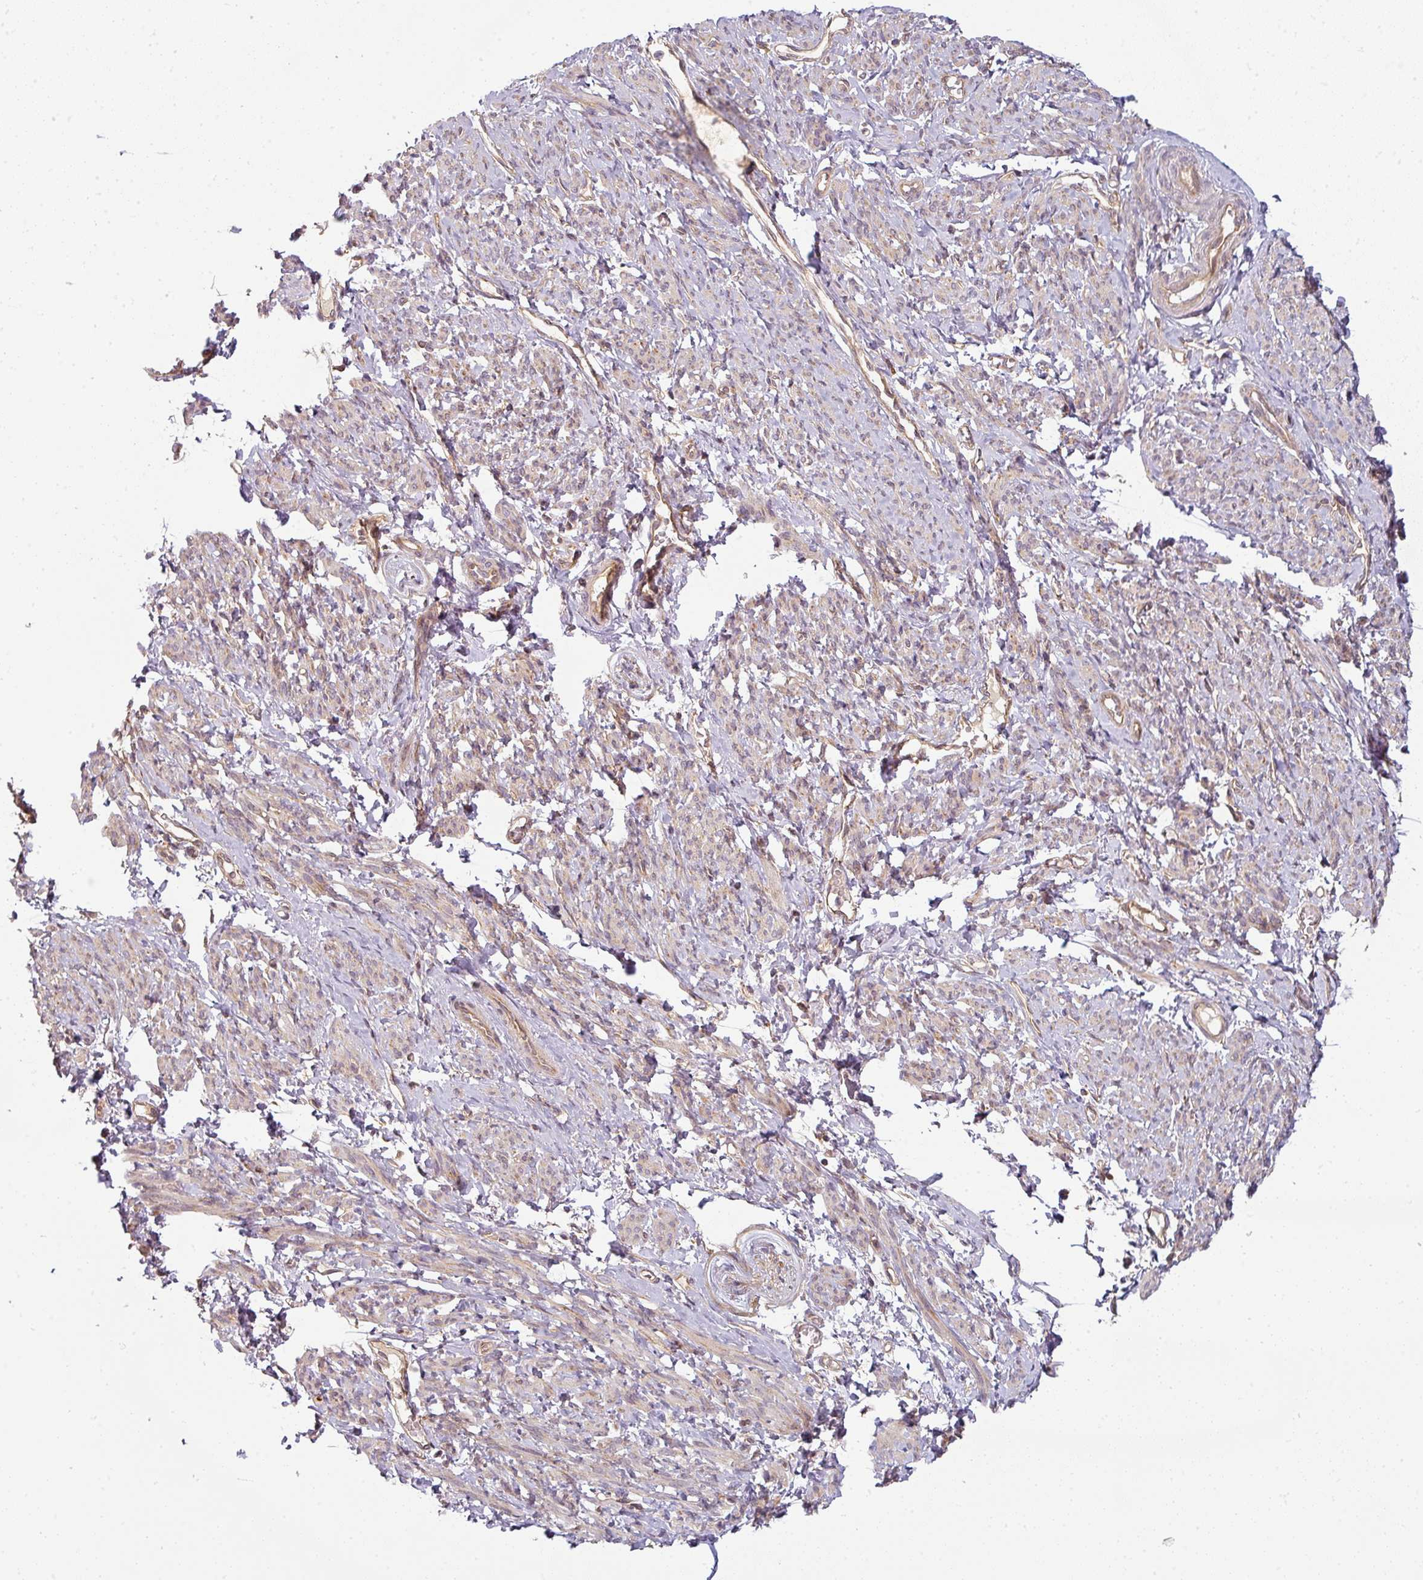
{"staining": {"intensity": "moderate", "quantity": "25%-75%", "location": "cytoplasmic/membranous"}, "tissue": "smooth muscle", "cell_type": "Smooth muscle cells", "image_type": "normal", "snomed": [{"axis": "morphology", "description": "Normal tissue, NOS"}, {"axis": "topography", "description": "Smooth muscle"}], "caption": "The histopathology image reveals immunohistochemical staining of unremarkable smooth muscle. There is moderate cytoplasmic/membranous positivity is seen in approximately 25%-75% of smooth muscle cells.", "gene": "RNF31", "patient": {"sex": "female", "age": 65}}